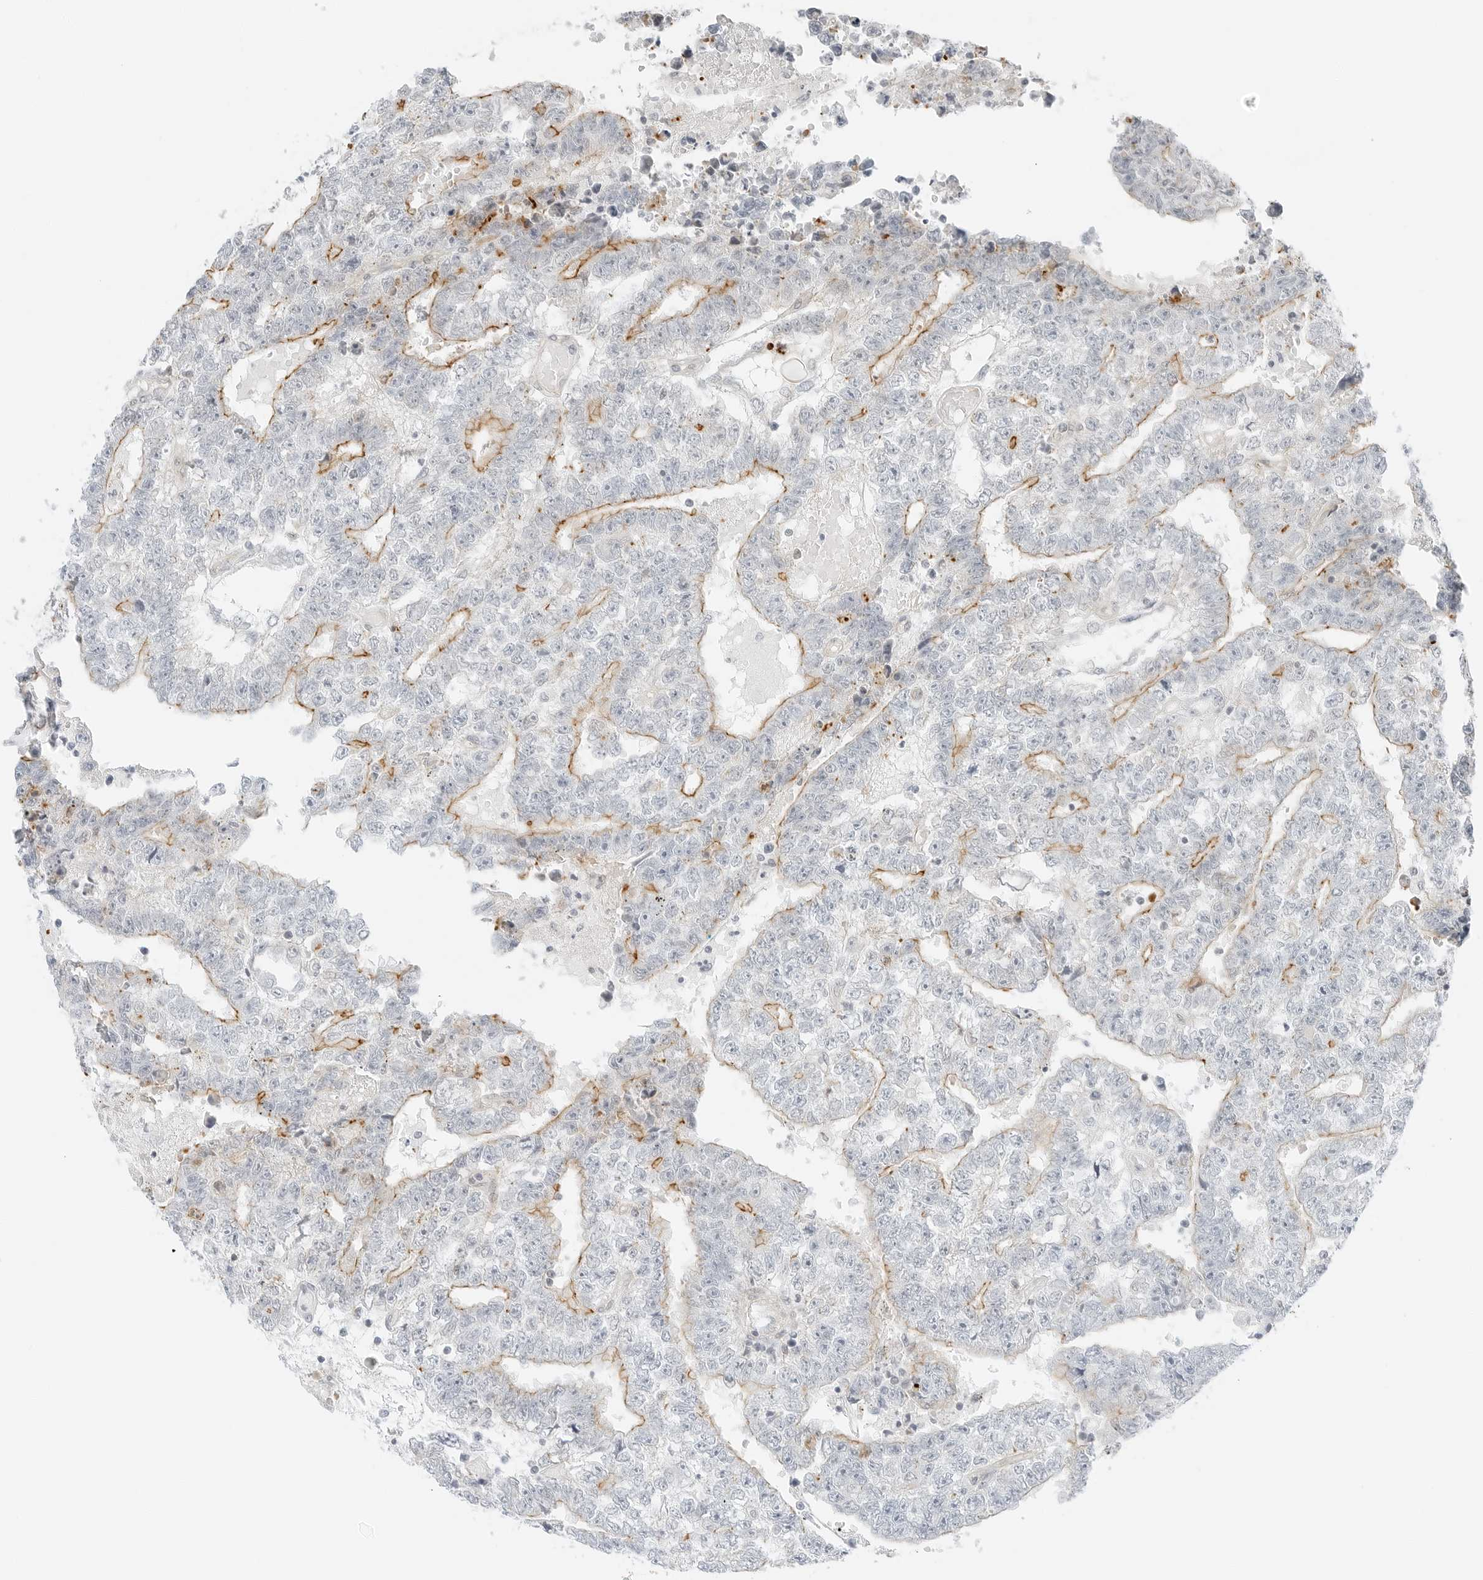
{"staining": {"intensity": "moderate", "quantity": "25%-75%", "location": "cytoplasmic/membranous"}, "tissue": "testis cancer", "cell_type": "Tumor cells", "image_type": "cancer", "snomed": [{"axis": "morphology", "description": "Carcinoma, Embryonal, NOS"}, {"axis": "topography", "description": "Testis"}], "caption": "Testis embryonal carcinoma stained with IHC shows moderate cytoplasmic/membranous staining in approximately 25%-75% of tumor cells.", "gene": "IQCC", "patient": {"sex": "male", "age": 25}}